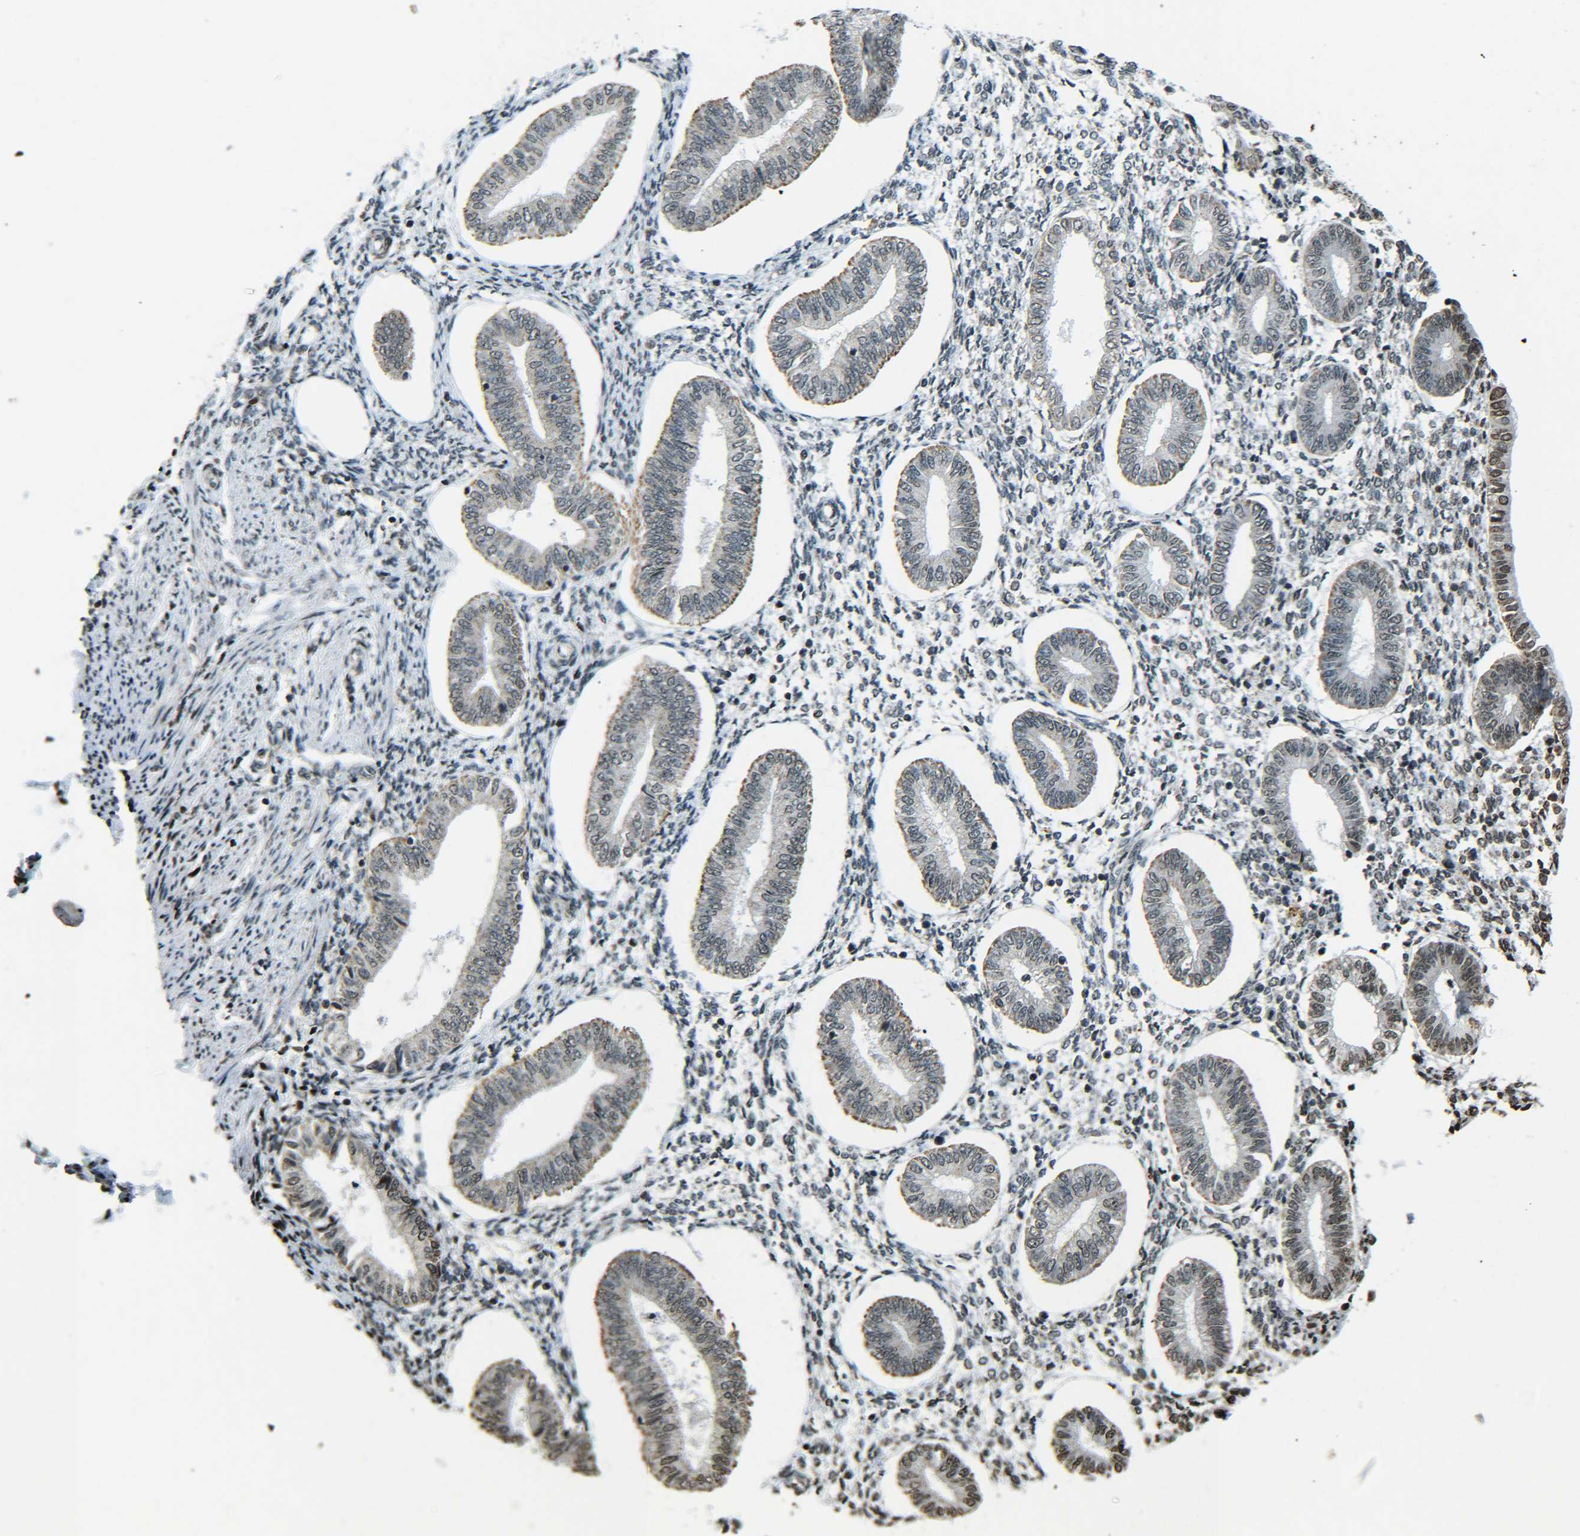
{"staining": {"intensity": "moderate", "quantity": "<25%", "location": "nuclear"}, "tissue": "endometrium", "cell_type": "Cells in endometrial stroma", "image_type": "normal", "snomed": [{"axis": "morphology", "description": "Normal tissue, NOS"}, {"axis": "topography", "description": "Endometrium"}], "caption": "IHC micrograph of normal endometrium: endometrium stained using IHC exhibits low levels of moderate protein expression localized specifically in the nuclear of cells in endometrial stroma, appearing as a nuclear brown color.", "gene": "NEUROG2", "patient": {"sex": "female", "age": 50}}